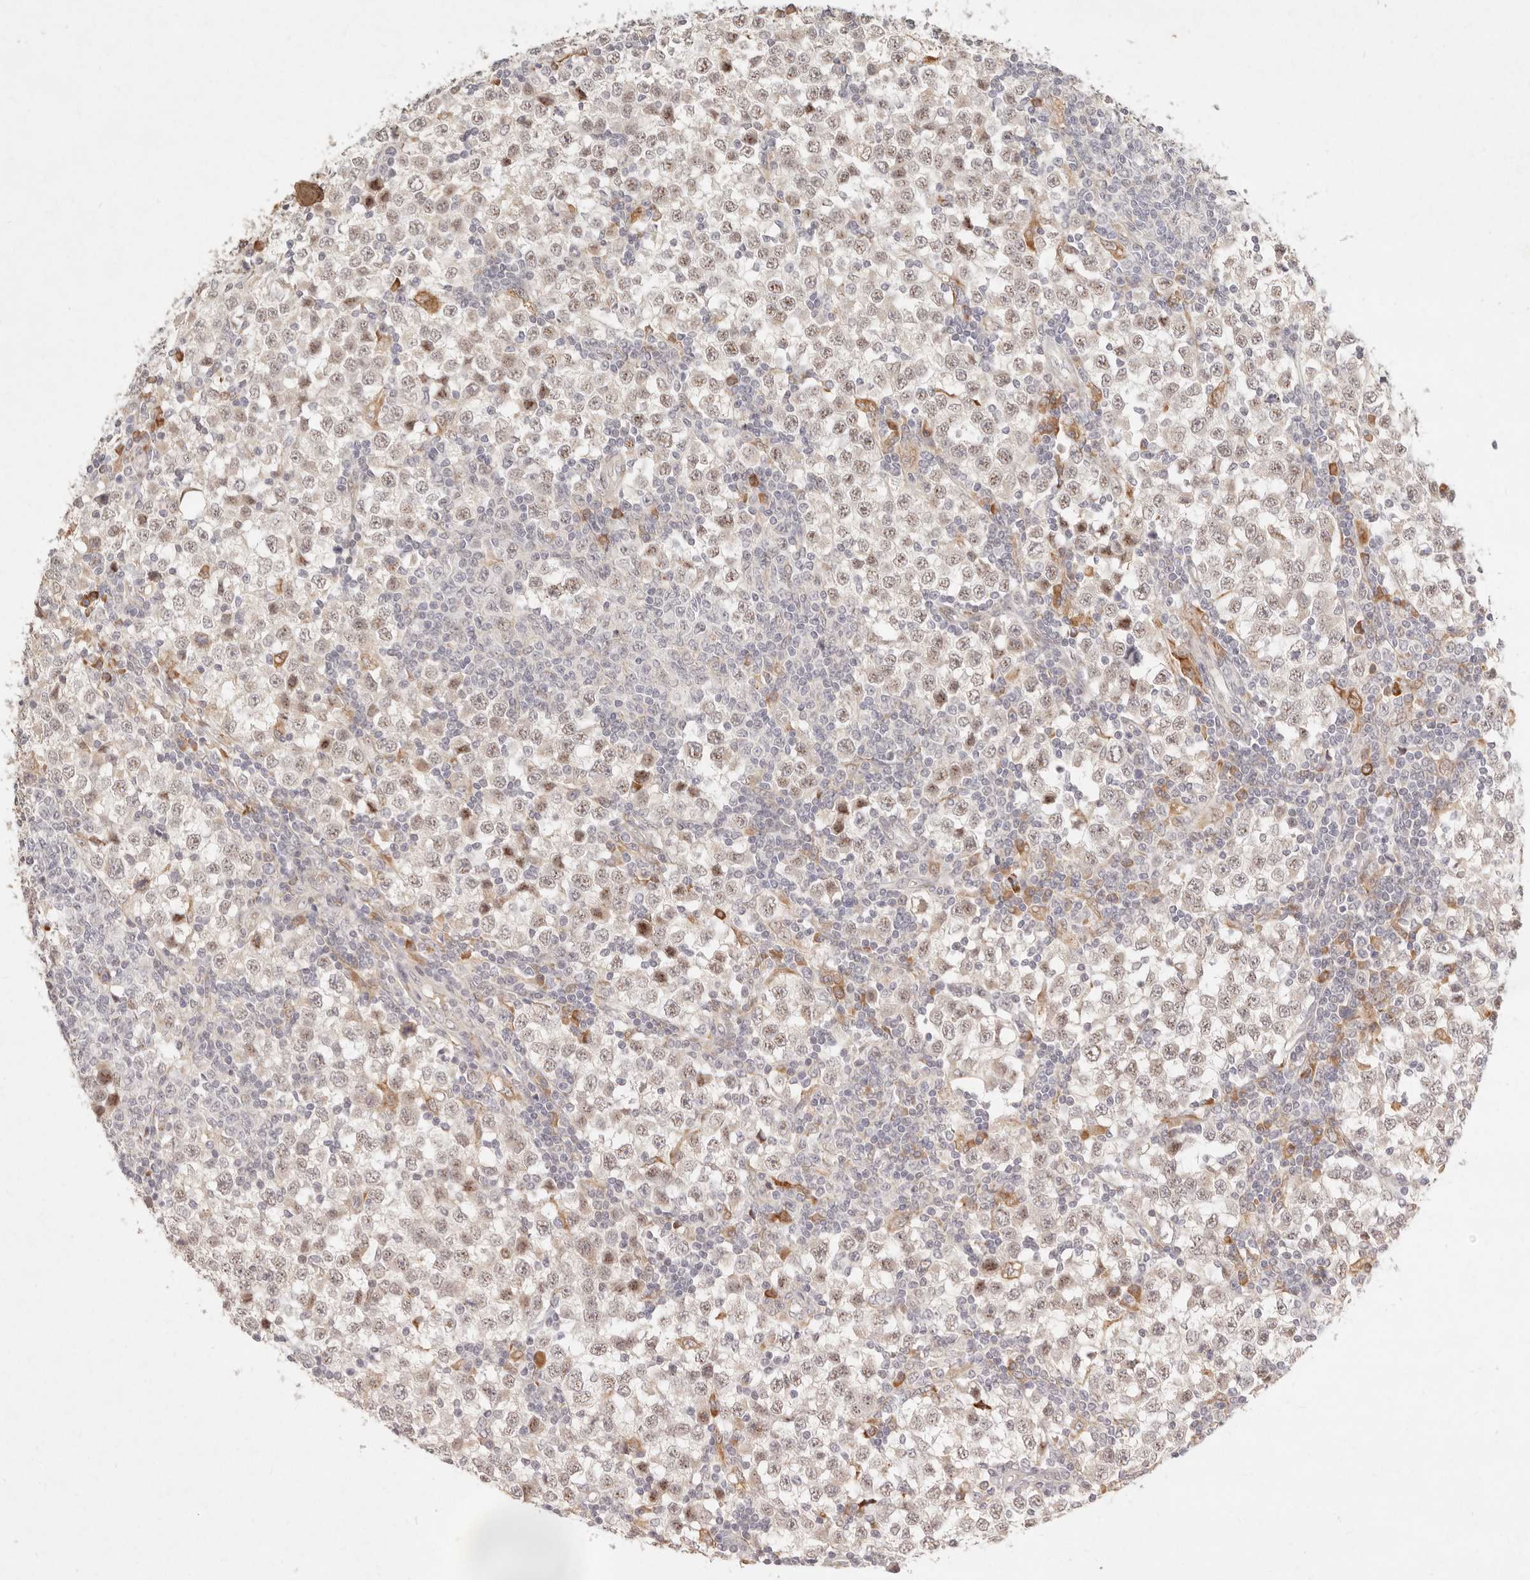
{"staining": {"intensity": "weak", "quantity": "25%-75%", "location": "nuclear"}, "tissue": "testis cancer", "cell_type": "Tumor cells", "image_type": "cancer", "snomed": [{"axis": "morphology", "description": "Seminoma, NOS"}, {"axis": "topography", "description": "Testis"}], "caption": "High-power microscopy captured an immunohistochemistry (IHC) micrograph of testis cancer, revealing weak nuclear expression in about 25%-75% of tumor cells.", "gene": "C1orf127", "patient": {"sex": "male", "age": 65}}